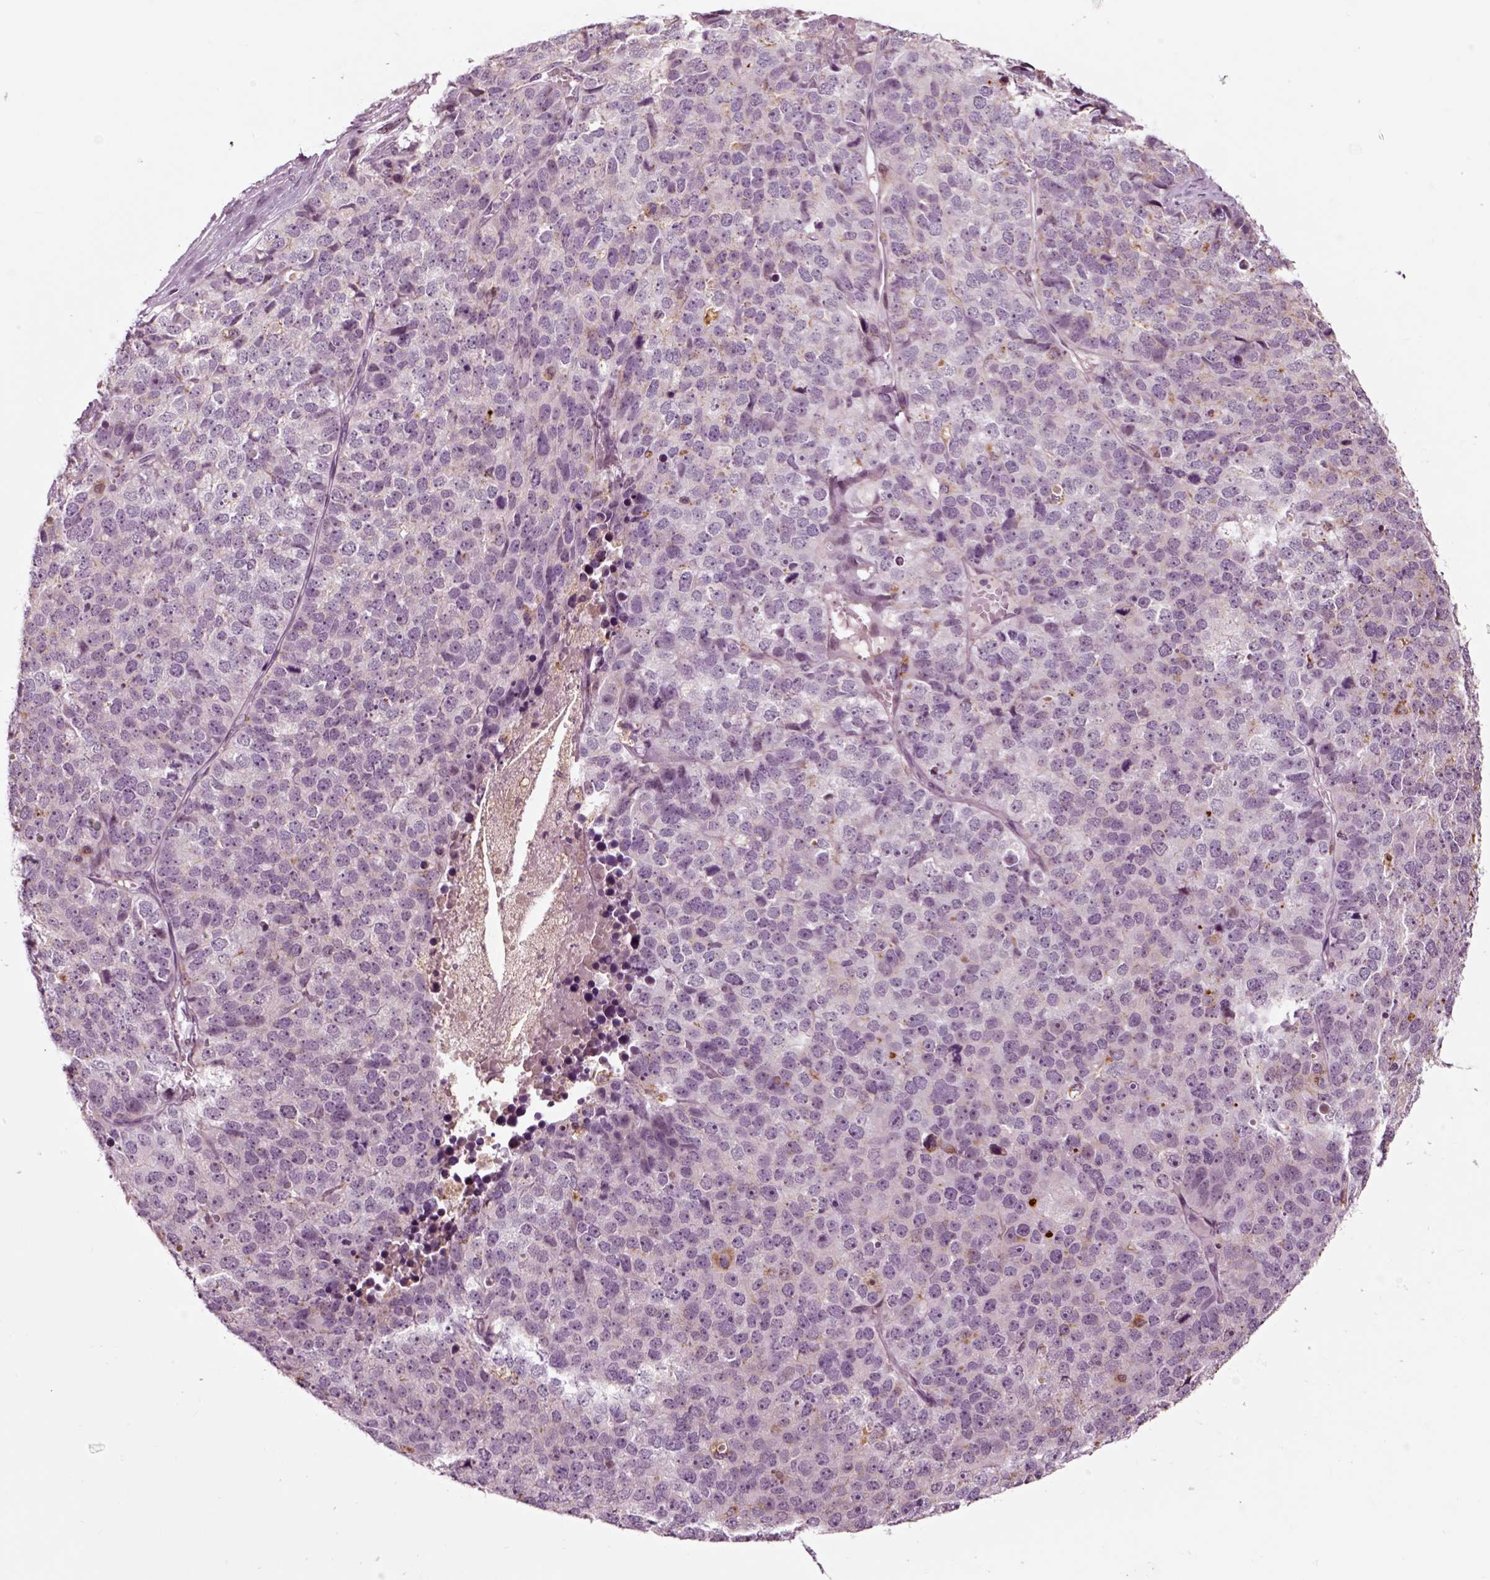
{"staining": {"intensity": "negative", "quantity": "none", "location": "none"}, "tissue": "stomach cancer", "cell_type": "Tumor cells", "image_type": "cancer", "snomed": [{"axis": "morphology", "description": "Adenocarcinoma, NOS"}, {"axis": "topography", "description": "Stomach"}], "caption": "High magnification brightfield microscopy of stomach adenocarcinoma stained with DAB (brown) and counterstained with hematoxylin (blue): tumor cells show no significant staining.", "gene": "CHGB", "patient": {"sex": "male", "age": 69}}